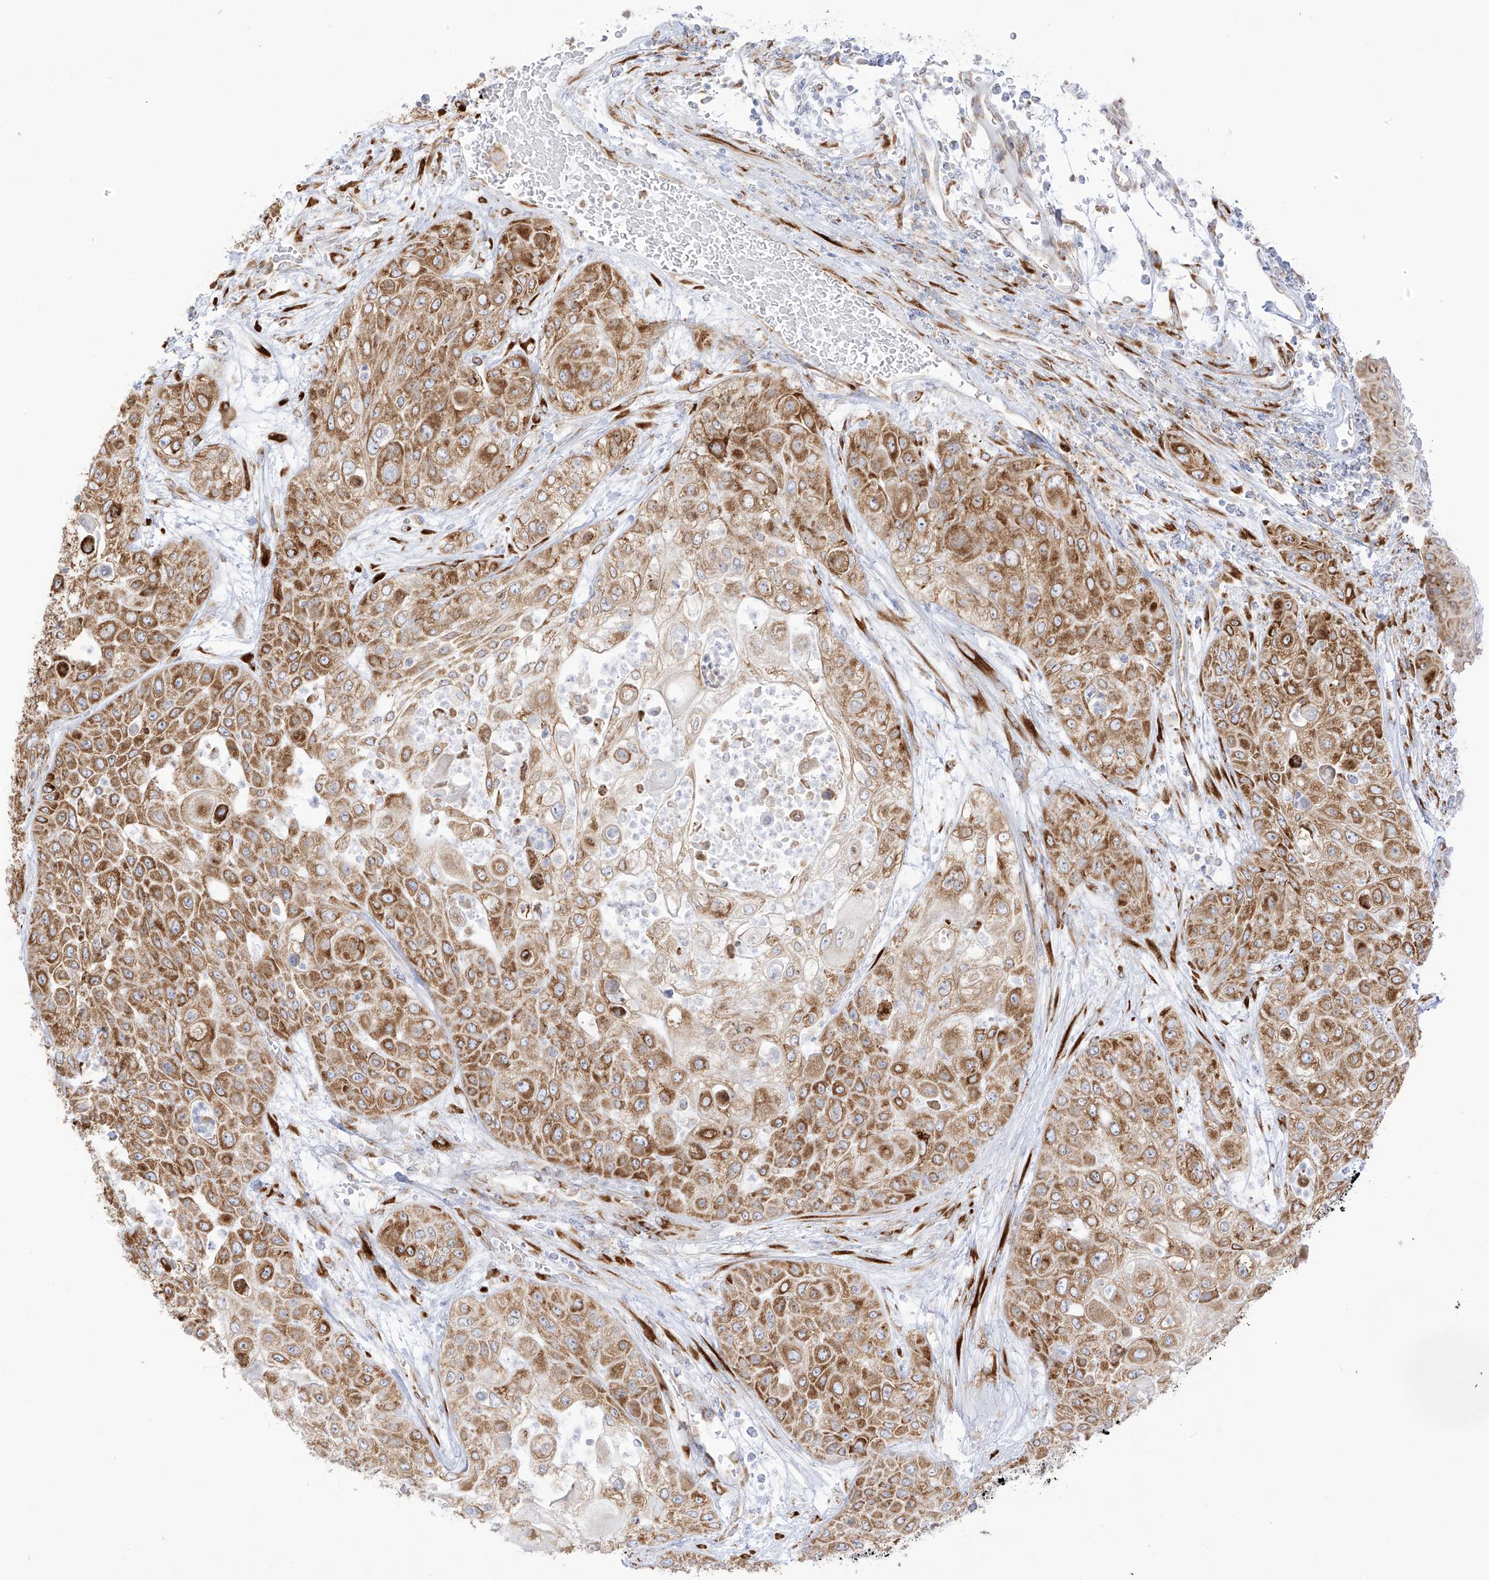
{"staining": {"intensity": "moderate", "quantity": ">75%", "location": "cytoplasmic/membranous"}, "tissue": "urothelial cancer", "cell_type": "Tumor cells", "image_type": "cancer", "snomed": [{"axis": "morphology", "description": "Urothelial carcinoma, High grade"}, {"axis": "topography", "description": "Urinary bladder"}], "caption": "Immunohistochemistry image of urothelial cancer stained for a protein (brown), which displays medium levels of moderate cytoplasmic/membranous positivity in approximately >75% of tumor cells.", "gene": "LRRC59", "patient": {"sex": "female", "age": 79}}